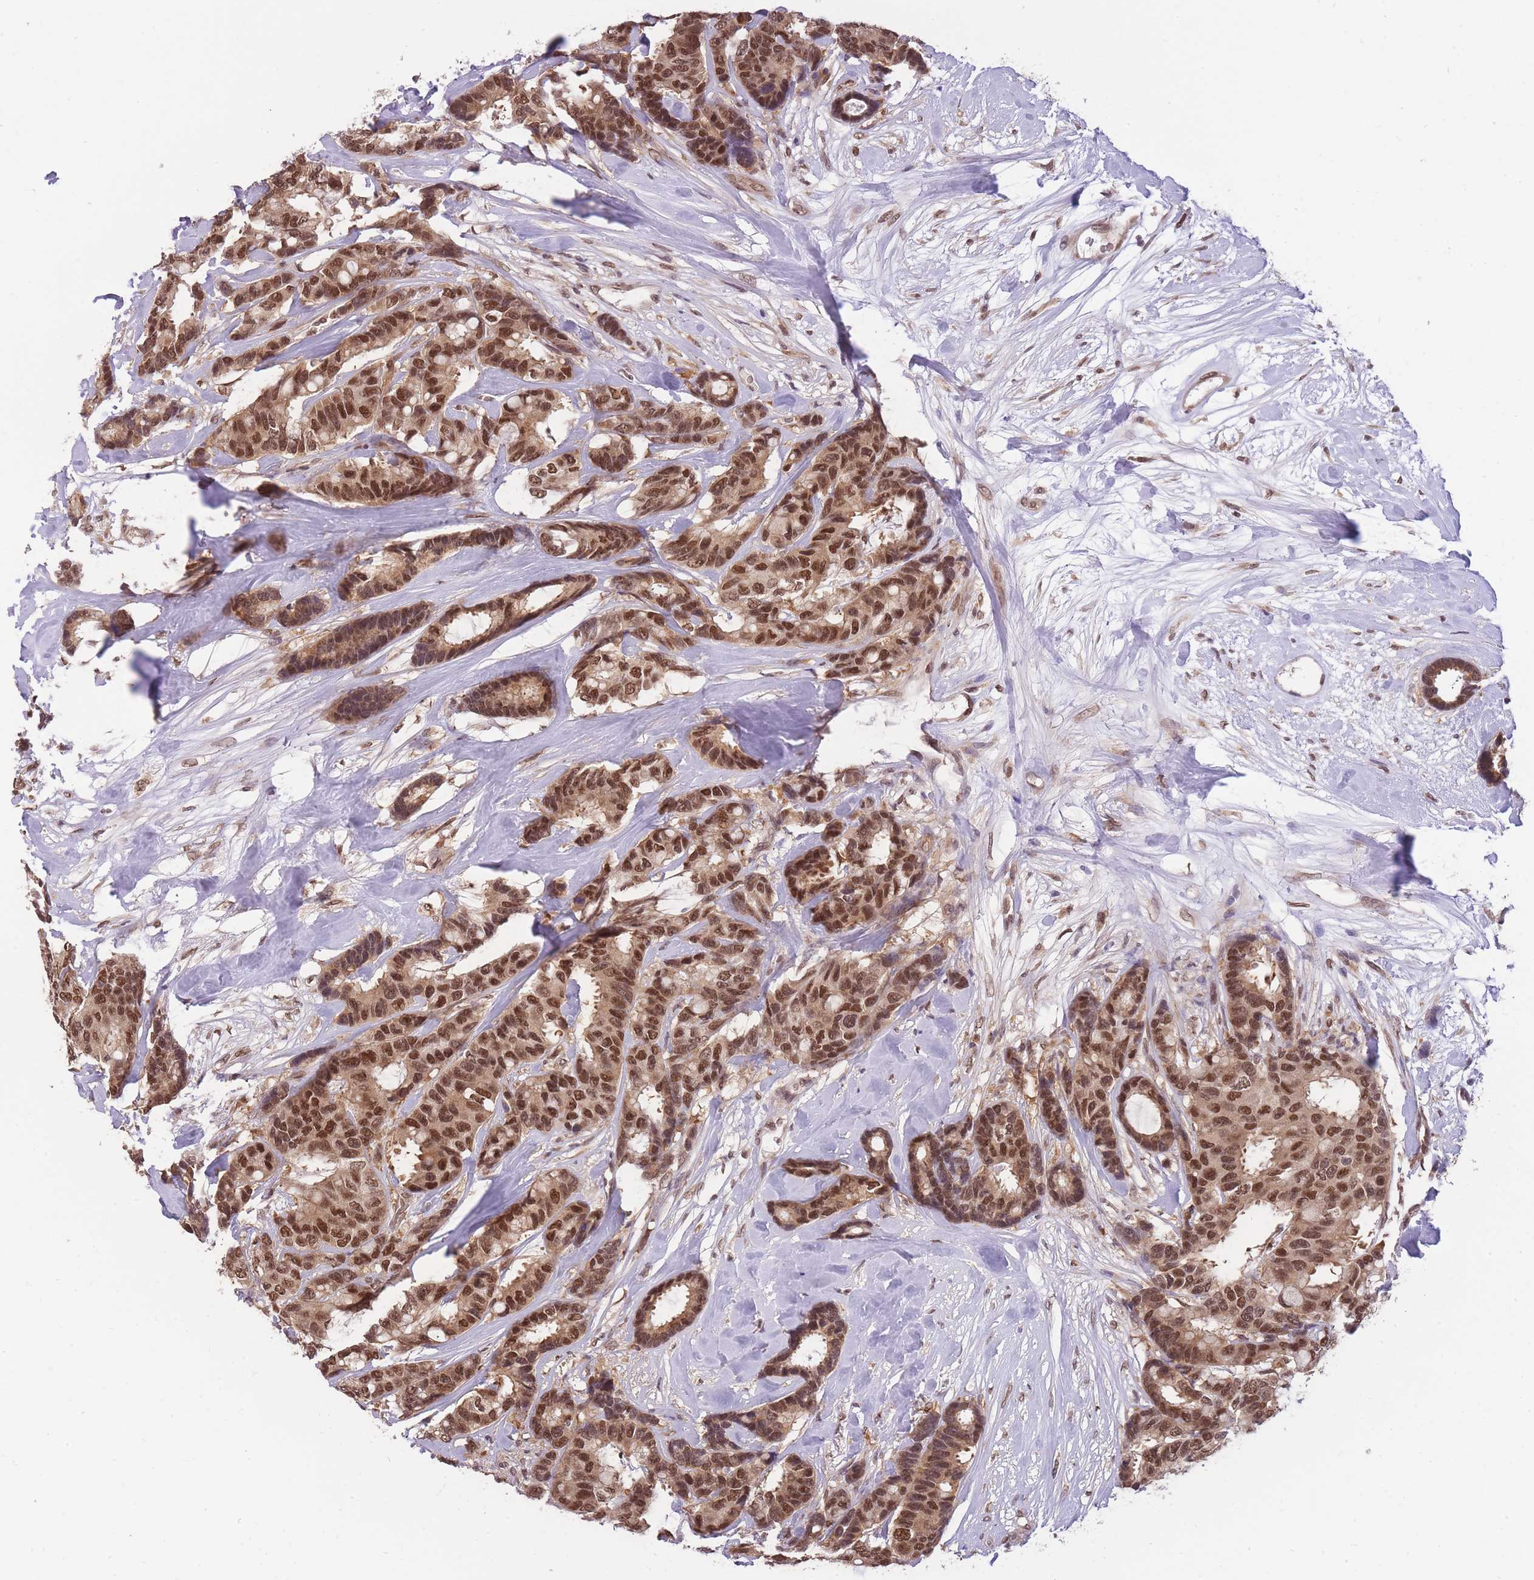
{"staining": {"intensity": "moderate", "quantity": ">75%", "location": "cytoplasmic/membranous,nuclear"}, "tissue": "breast cancer", "cell_type": "Tumor cells", "image_type": "cancer", "snomed": [{"axis": "morphology", "description": "Duct carcinoma"}, {"axis": "topography", "description": "Breast"}], "caption": "There is medium levels of moderate cytoplasmic/membranous and nuclear staining in tumor cells of breast cancer, as demonstrated by immunohistochemical staining (brown color).", "gene": "CDIP1", "patient": {"sex": "female", "age": 87}}